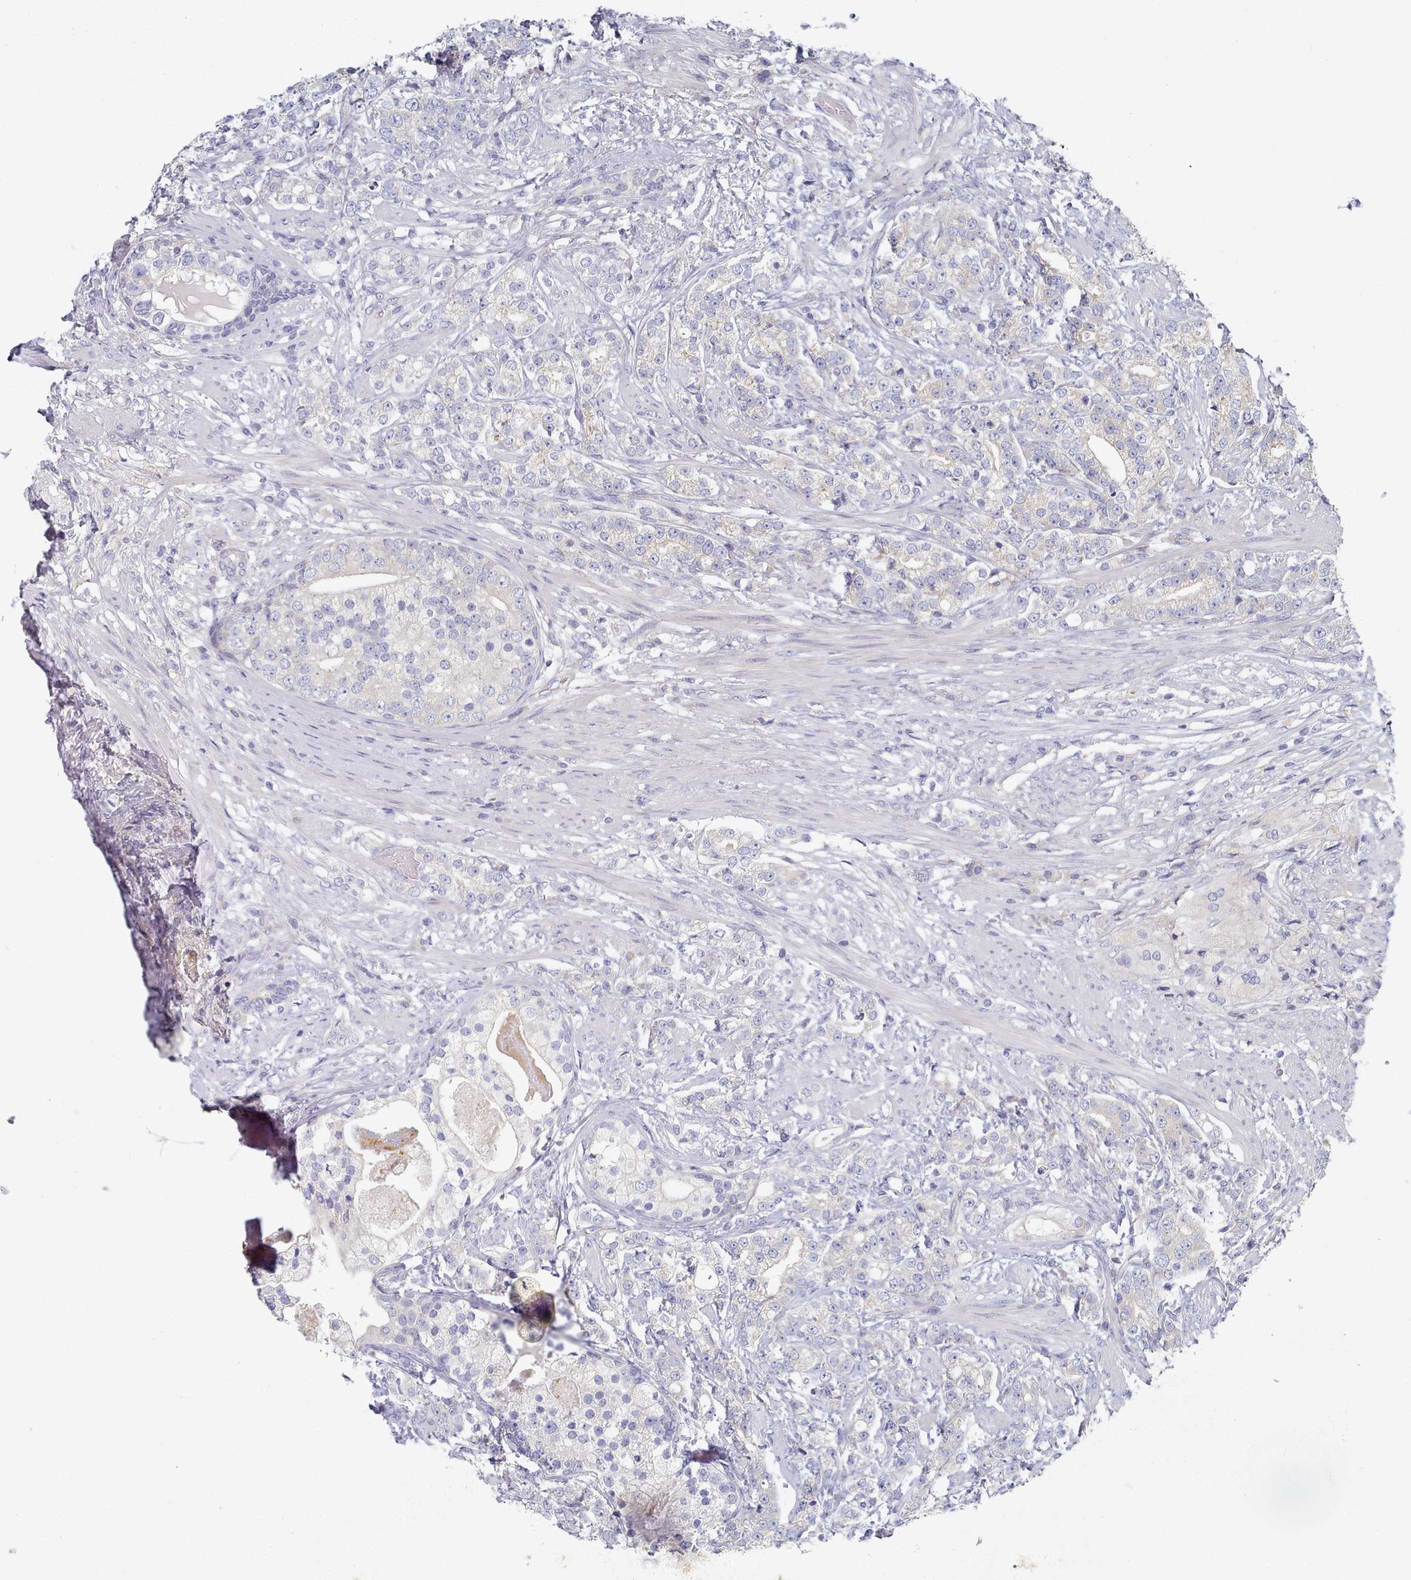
{"staining": {"intensity": "negative", "quantity": "none", "location": "none"}, "tissue": "prostate cancer", "cell_type": "Tumor cells", "image_type": "cancer", "snomed": [{"axis": "morphology", "description": "Adenocarcinoma, High grade"}, {"axis": "topography", "description": "Prostate"}], "caption": "Prostate cancer was stained to show a protein in brown. There is no significant positivity in tumor cells. (Brightfield microscopy of DAB IHC at high magnification).", "gene": "TYW1B", "patient": {"sex": "male", "age": 69}}